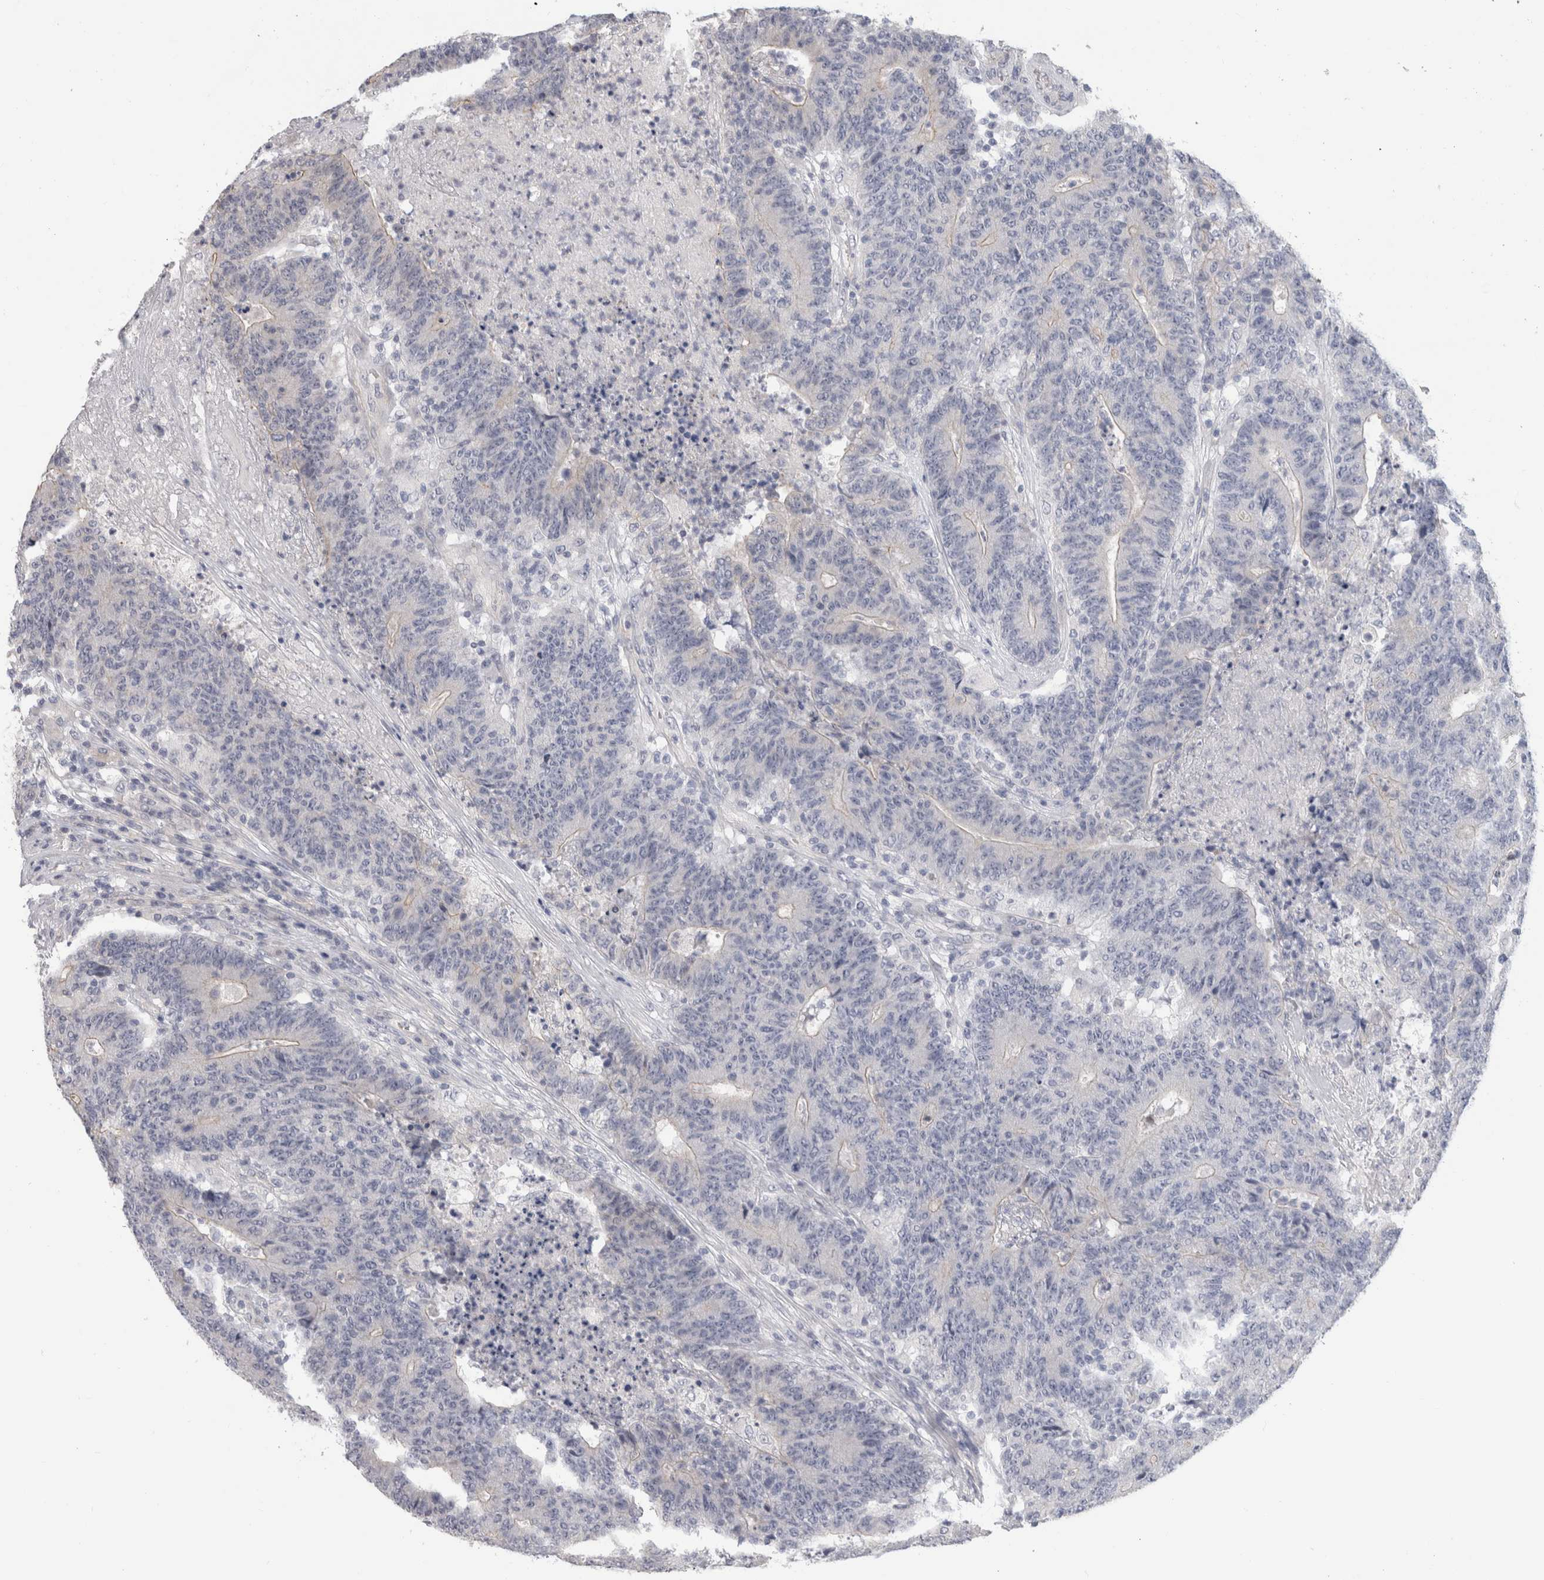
{"staining": {"intensity": "negative", "quantity": "none", "location": "none"}, "tissue": "colorectal cancer", "cell_type": "Tumor cells", "image_type": "cancer", "snomed": [{"axis": "morphology", "description": "Normal tissue, NOS"}, {"axis": "morphology", "description": "Adenocarcinoma, NOS"}, {"axis": "topography", "description": "Colon"}], "caption": "DAB immunohistochemical staining of colorectal adenocarcinoma demonstrates no significant staining in tumor cells.", "gene": "AFP", "patient": {"sex": "female", "age": 75}}